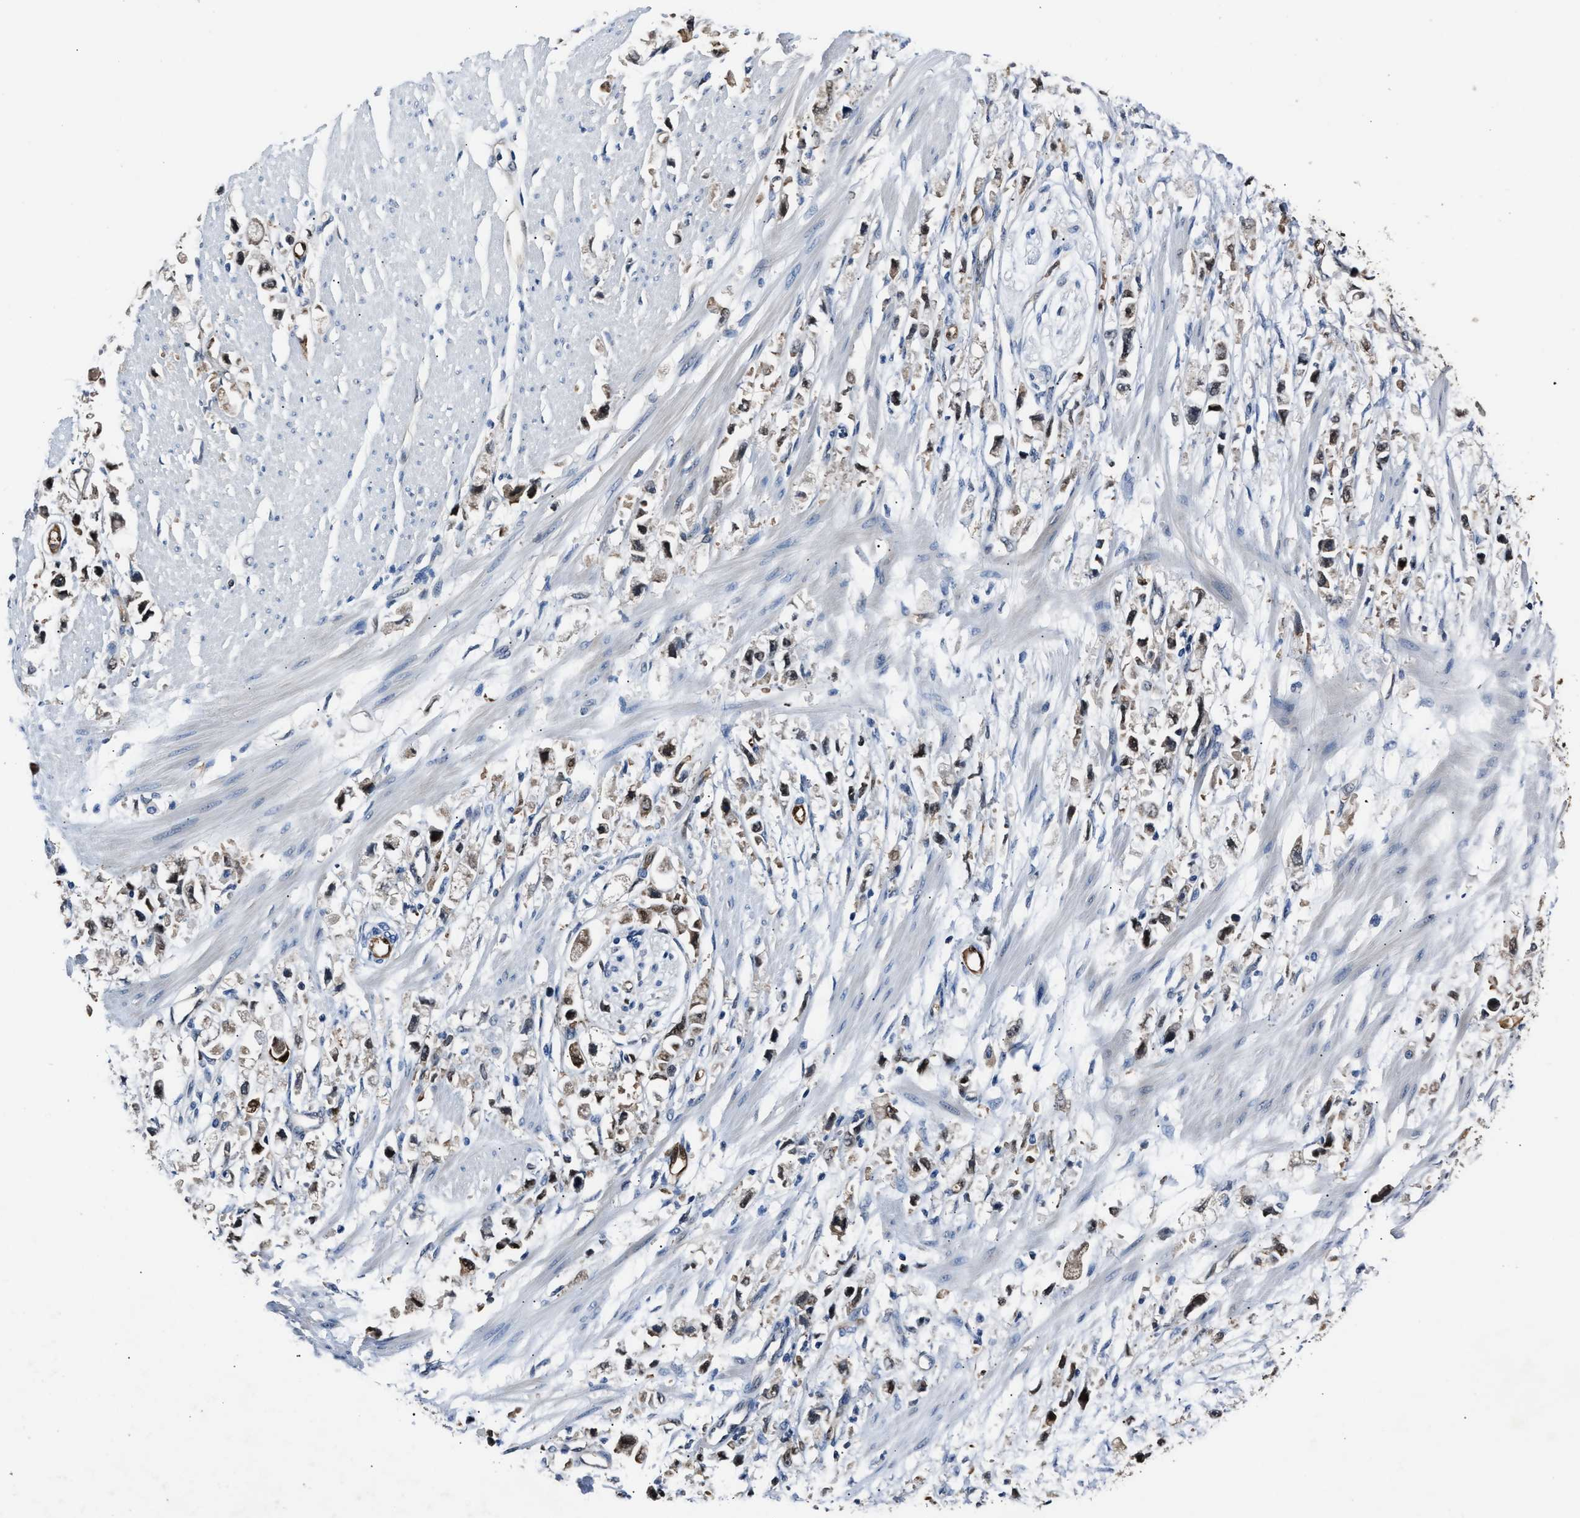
{"staining": {"intensity": "strong", "quantity": ">75%", "location": "cytoplasmic/membranous,nuclear"}, "tissue": "stomach cancer", "cell_type": "Tumor cells", "image_type": "cancer", "snomed": [{"axis": "morphology", "description": "Adenocarcinoma, NOS"}, {"axis": "topography", "description": "Stomach"}], "caption": "Immunohistochemical staining of stomach cancer shows high levels of strong cytoplasmic/membranous and nuclear protein staining in approximately >75% of tumor cells.", "gene": "PPA1", "patient": {"sex": "female", "age": 59}}